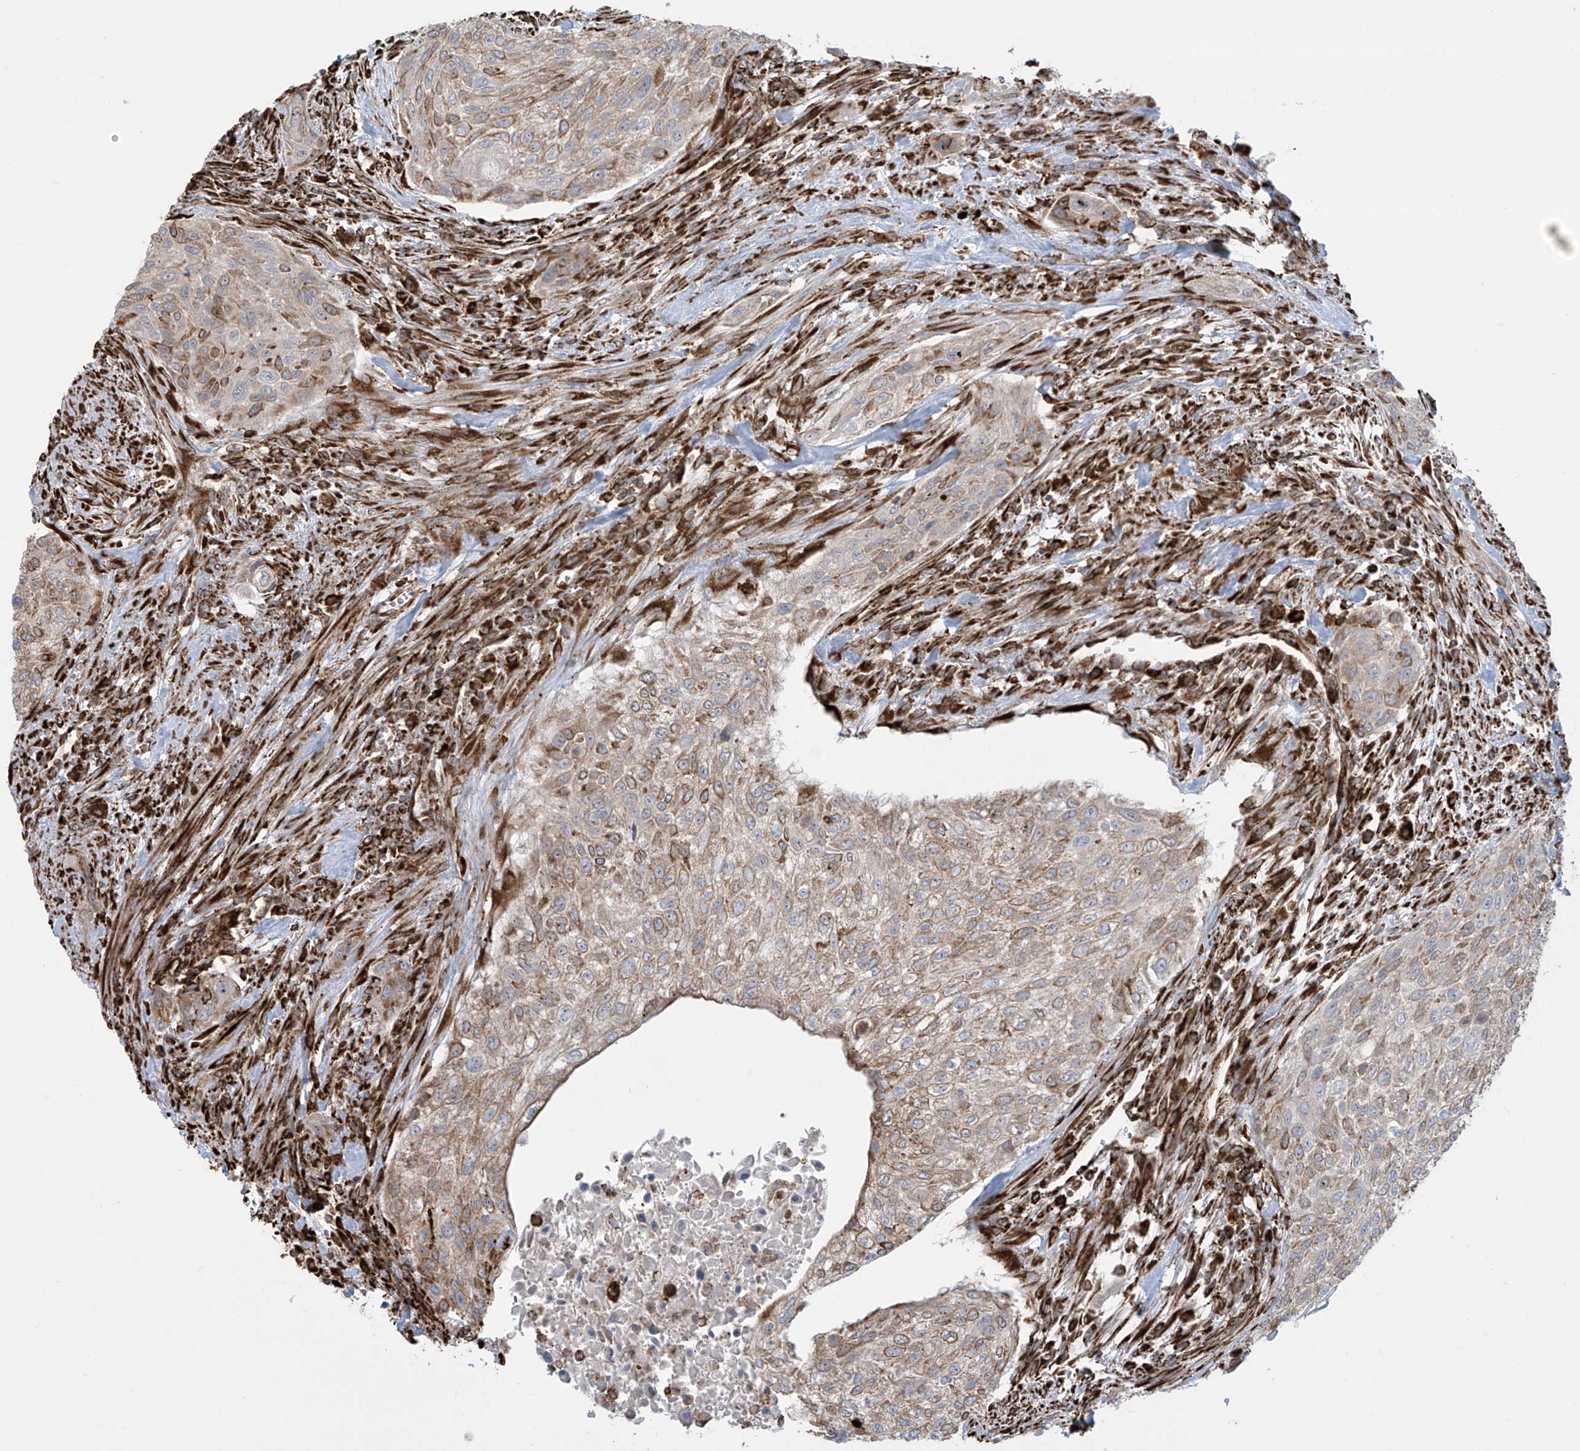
{"staining": {"intensity": "moderate", "quantity": "25%-75%", "location": "cytoplasmic/membranous"}, "tissue": "urothelial cancer", "cell_type": "Tumor cells", "image_type": "cancer", "snomed": [{"axis": "morphology", "description": "Urothelial carcinoma, High grade"}, {"axis": "topography", "description": "Urinary bladder"}], "caption": "Immunohistochemistry (IHC) (DAB (3,3'-diaminobenzidine)) staining of urothelial cancer reveals moderate cytoplasmic/membranous protein staining in approximately 25%-75% of tumor cells. (DAB (3,3'-diaminobenzidine) IHC, brown staining for protein, blue staining for nuclei).", "gene": "MX1", "patient": {"sex": "male", "age": 35}}